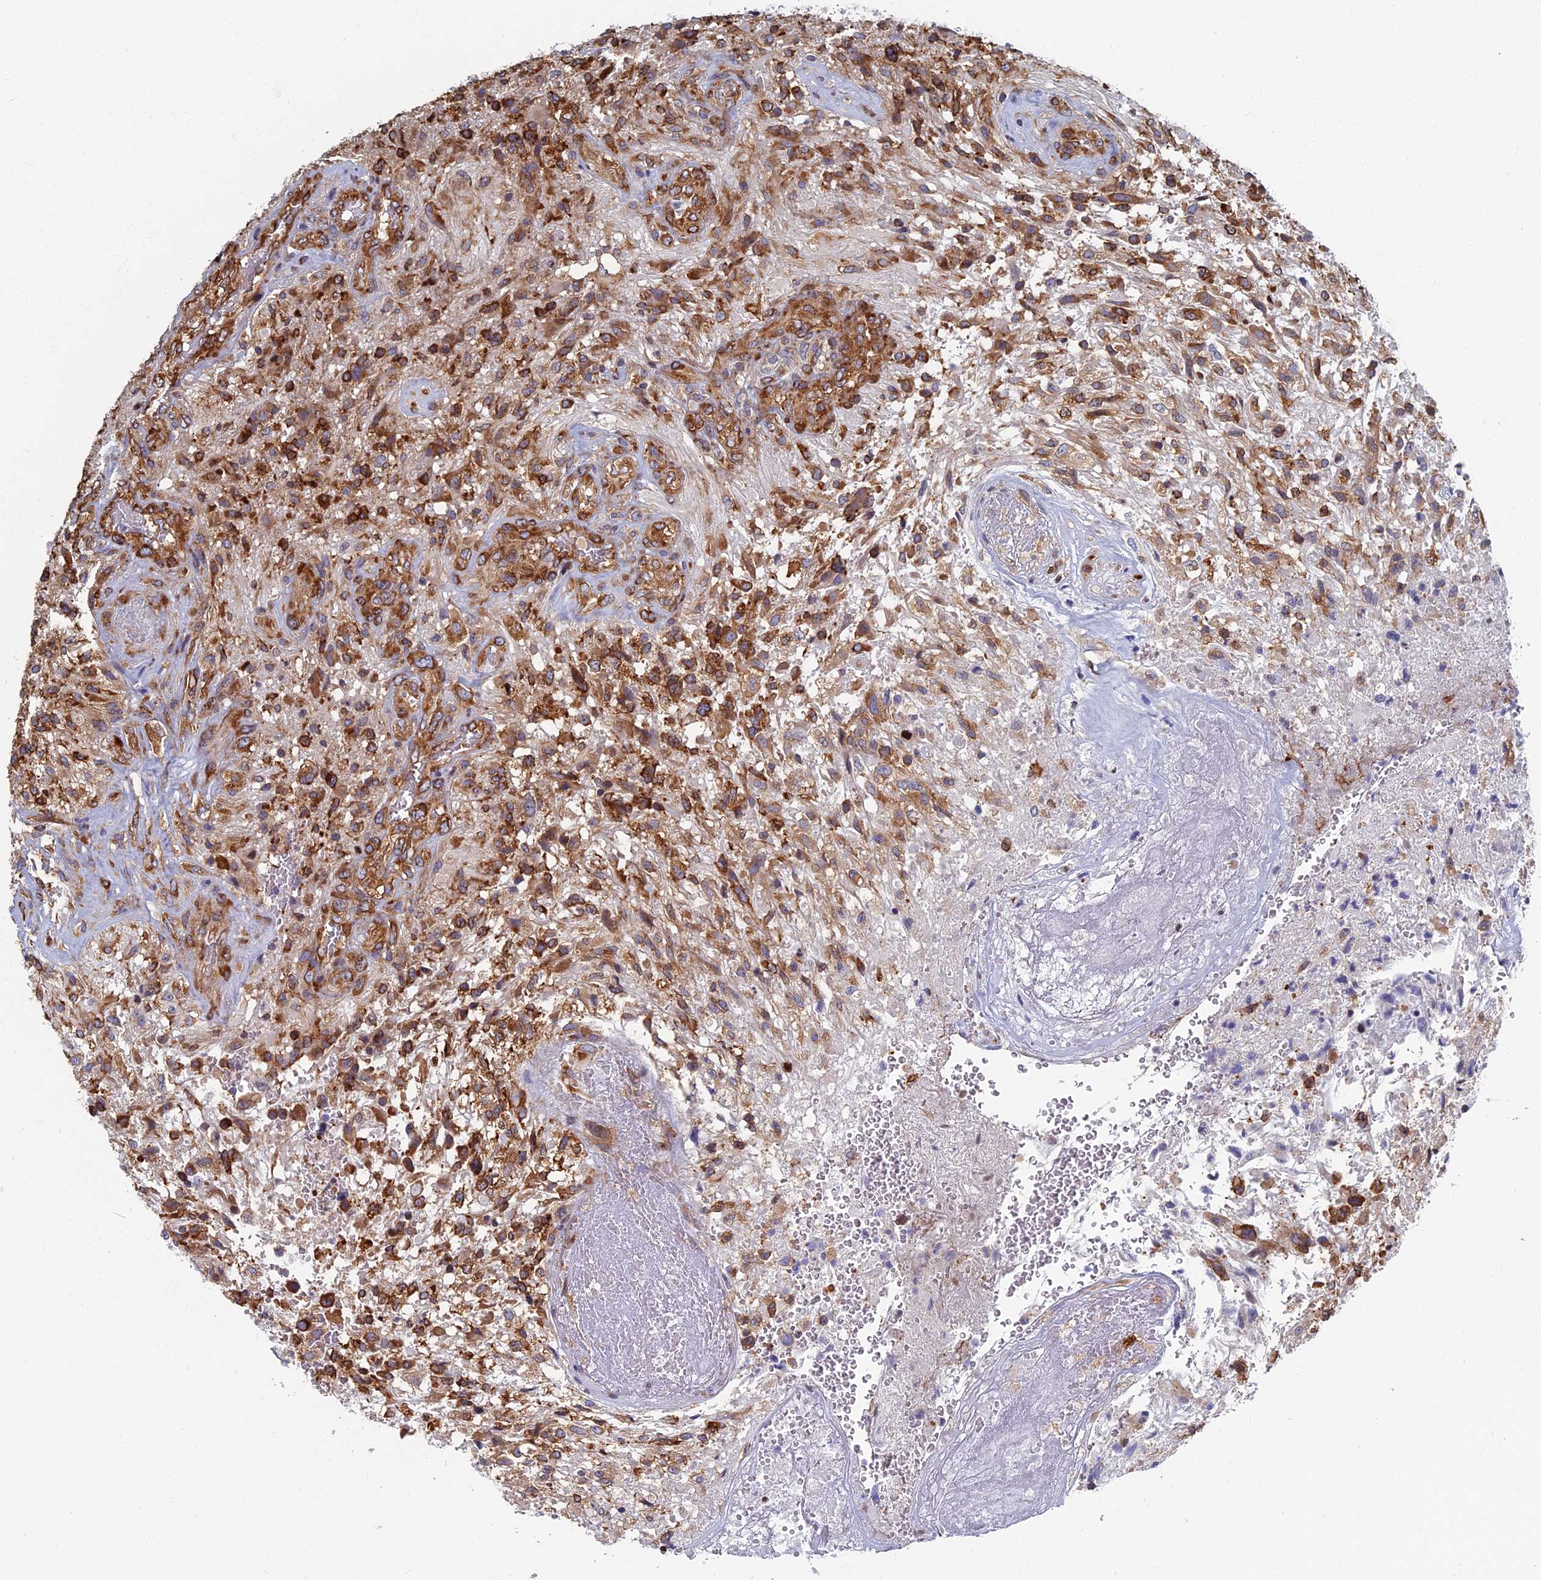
{"staining": {"intensity": "strong", "quantity": ">75%", "location": "cytoplasmic/membranous"}, "tissue": "glioma", "cell_type": "Tumor cells", "image_type": "cancer", "snomed": [{"axis": "morphology", "description": "Glioma, malignant, High grade"}, {"axis": "topography", "description": "Brain"}], "caption": "Glioma was stained to show a protein in brown. There is high levels of strong cytoplasmic/membranous staining in about >75% of tumor cells. The protein is stained brown, and the nuclei are stained in blue (DAB (3,3'-diaminobenzidine) IHC with brightfield microscopy, high magnification).", "gene": "YBX1", "patient": {"sex": "male", "age": 56}}